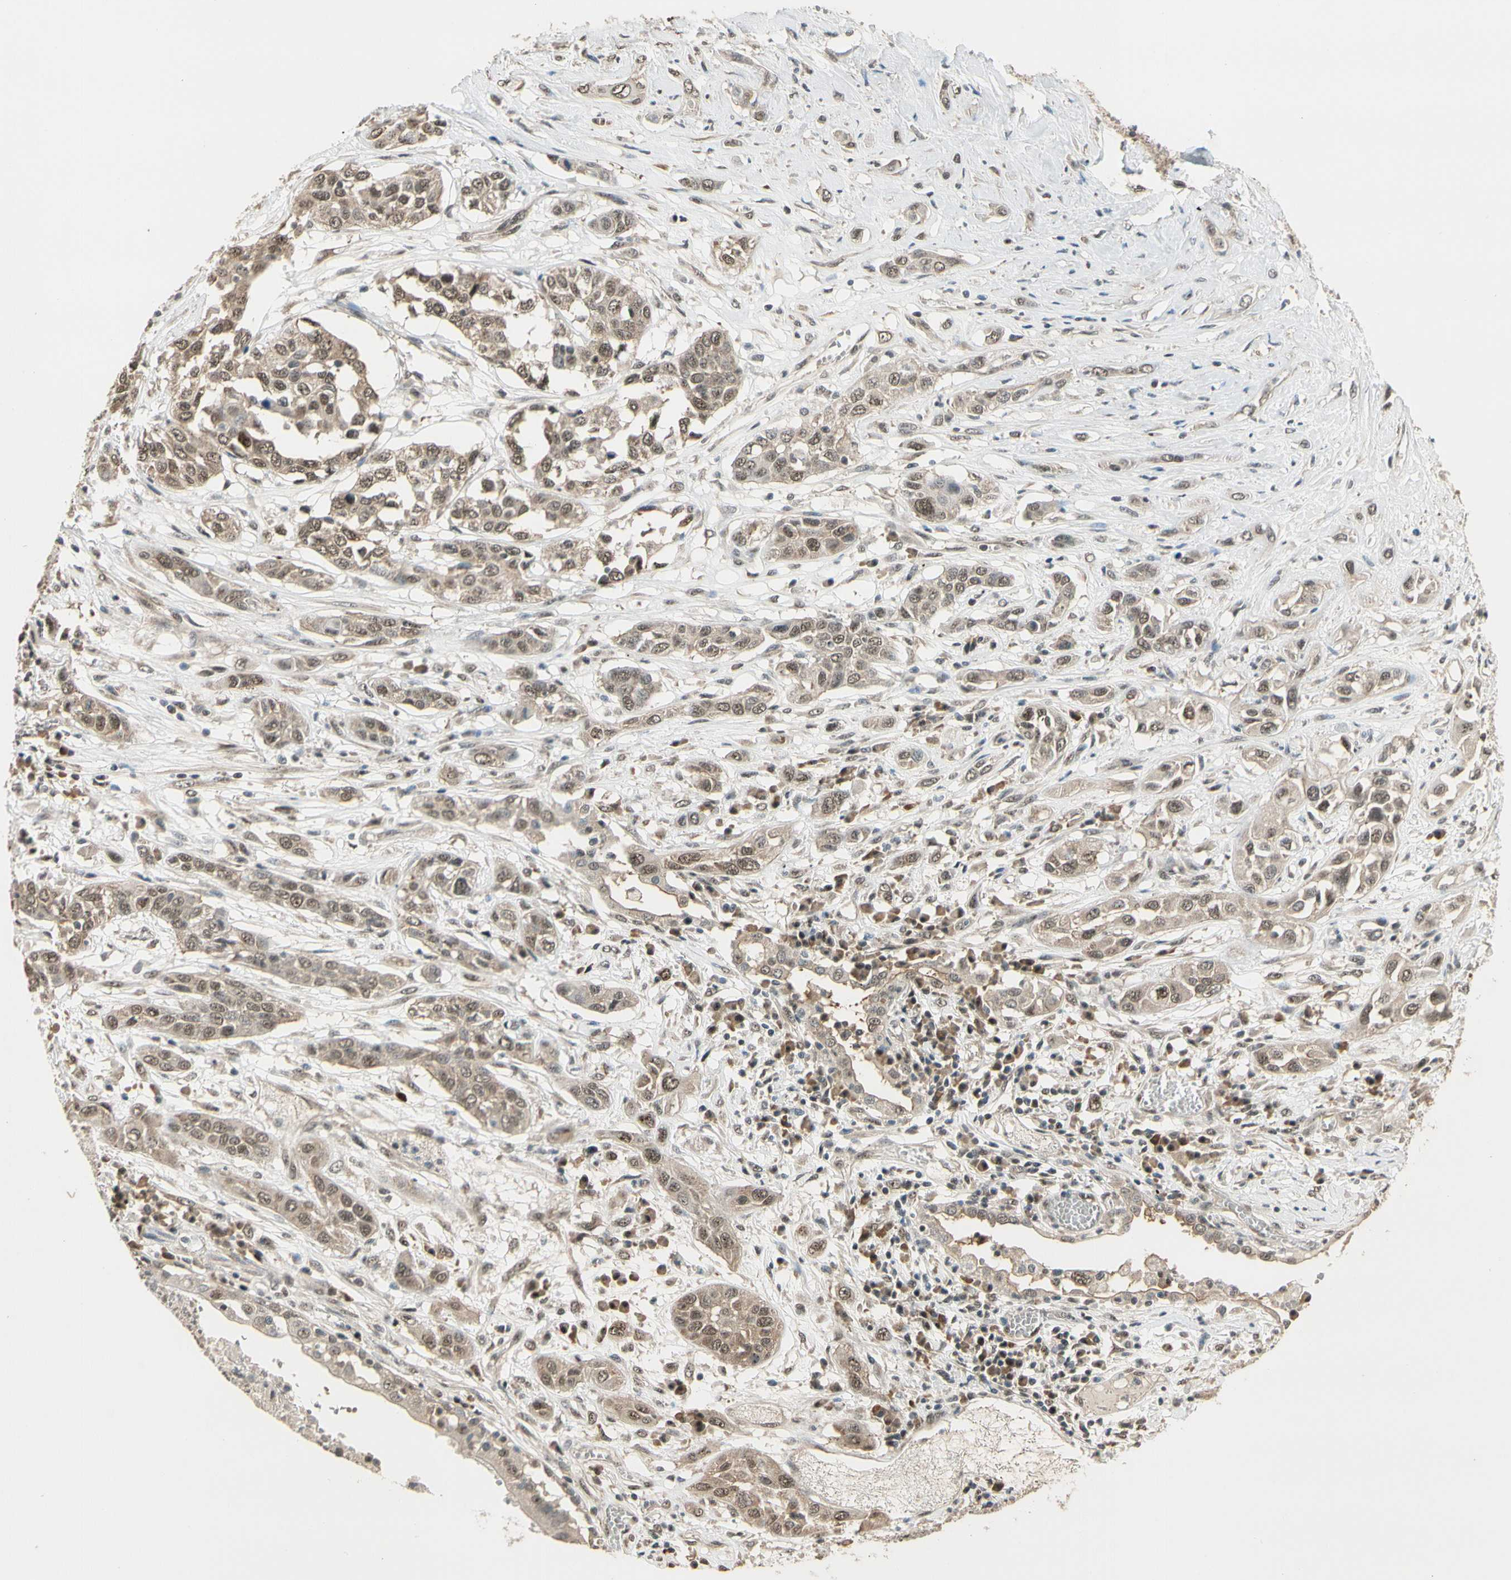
{"staining": {"intensity": "moderate", "quantity": ">75%", "location": "cytoplasmic/membranous,nuclear"}, "tissue": "lung cancer", "cell_type": "Tumor cells", "image_type": "cancer", "snomed": [{"axis": "morphology", "description": "Squamous cell carcinoma, NOS"}, {"axis": "topography", "description": "Lung"}], "caption": "A brown stain labels moderate cytoplasmic/membranous and nuclear expression of a protein in human lung cancer (squamous cell carcinoma) tumor cells.", "gene": "MCPH1", "patient": {"sex": "male", "age": 71}}